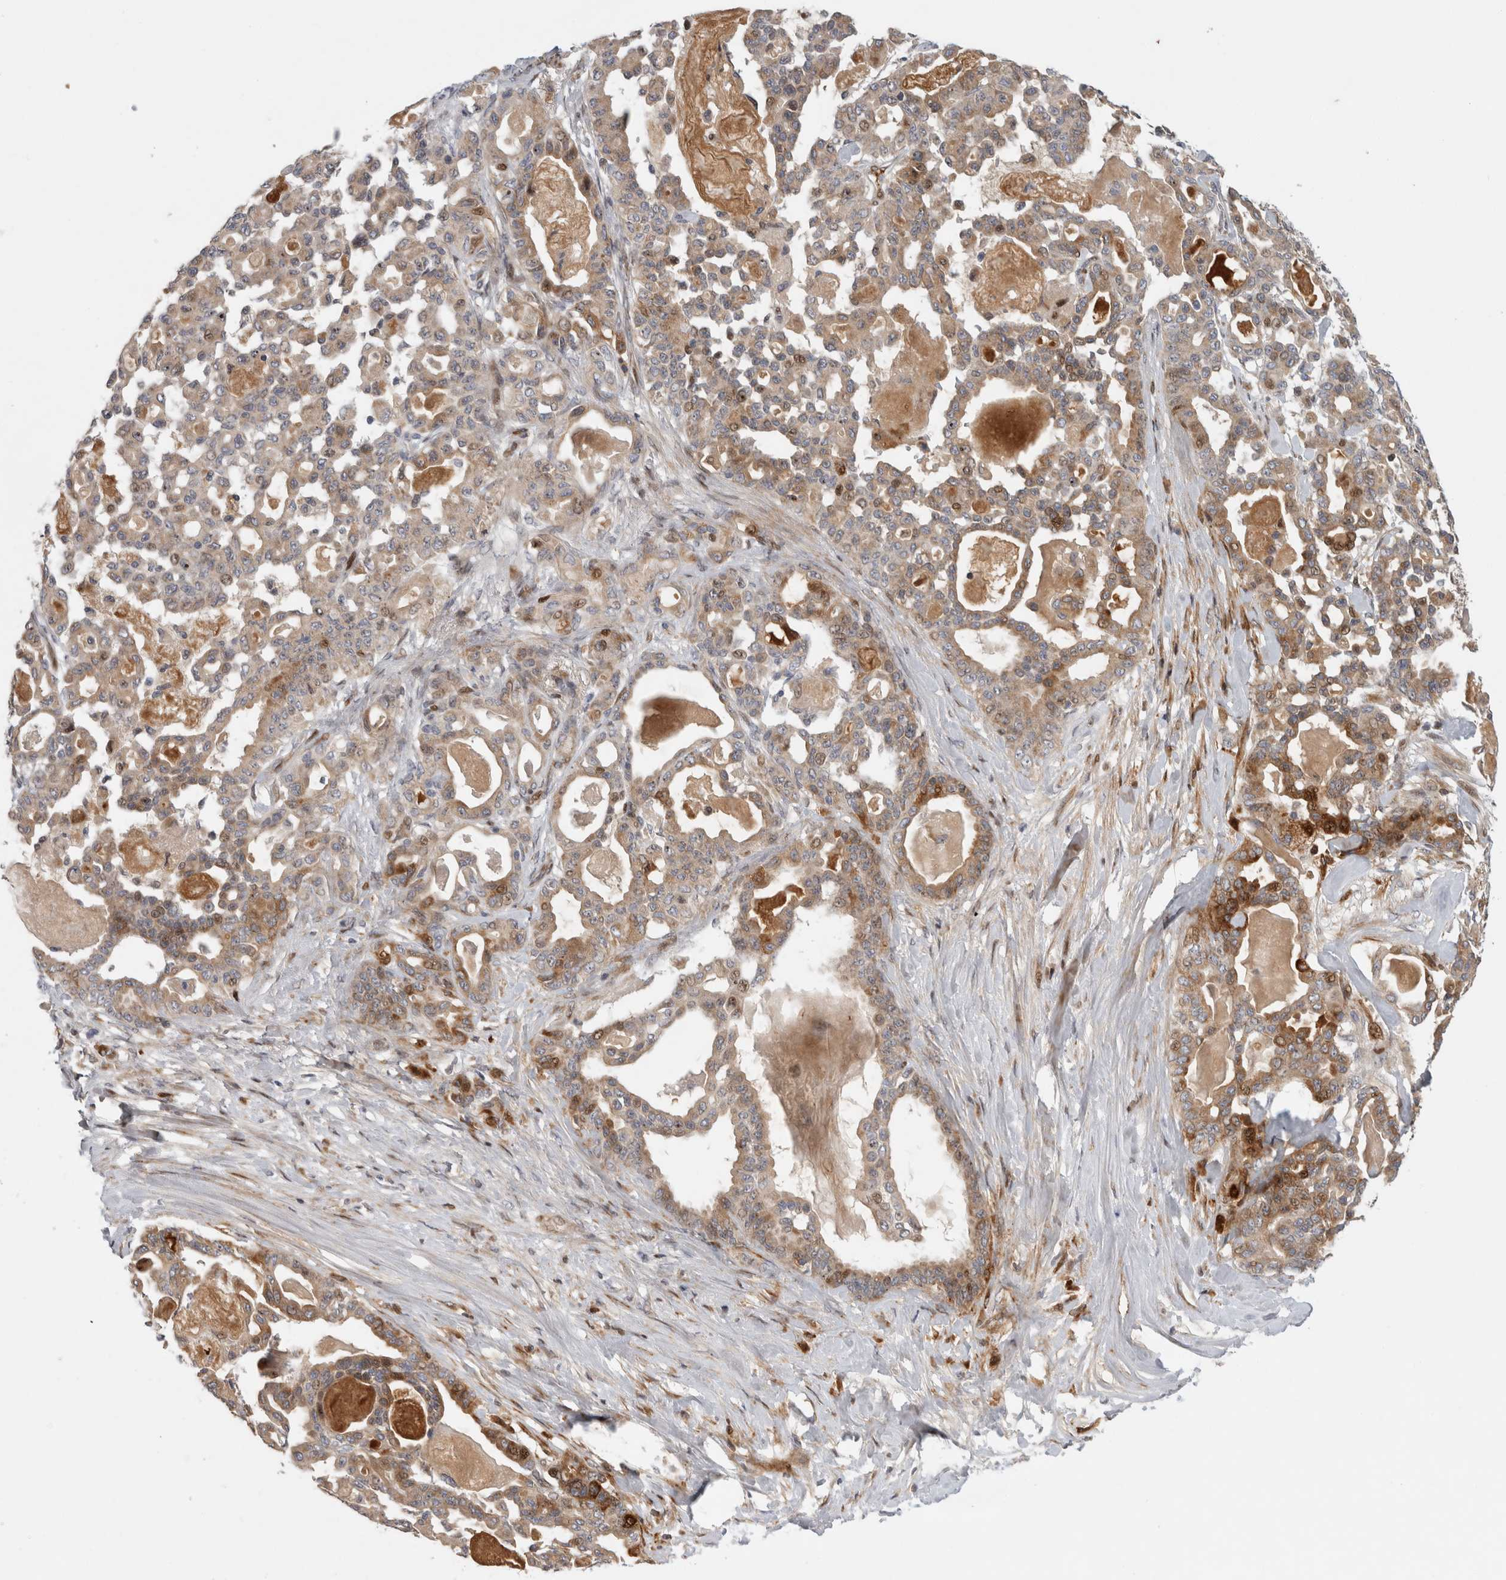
{"staining": {"intensity": "moderate", "quantity": ">75%", "location": "cytoplasmic/membranous"}, "tissue": "pancreatic cancer", "cell_type": "Tumor cells", "image_type": "cancer", "snomed": [{"axis": "morphology", "description": "Adenocarcinoma, NOS"}, {"axis": "topography", "description": "Pancreas"}], "caption": "Brown immunohistochemical staining in pancreatic cancer shows moderate cytoplasmic/membranous expression in about >75% of tumor cells.", "gene": "RBM48", "patient": {"sex": "male", "age": 63}}